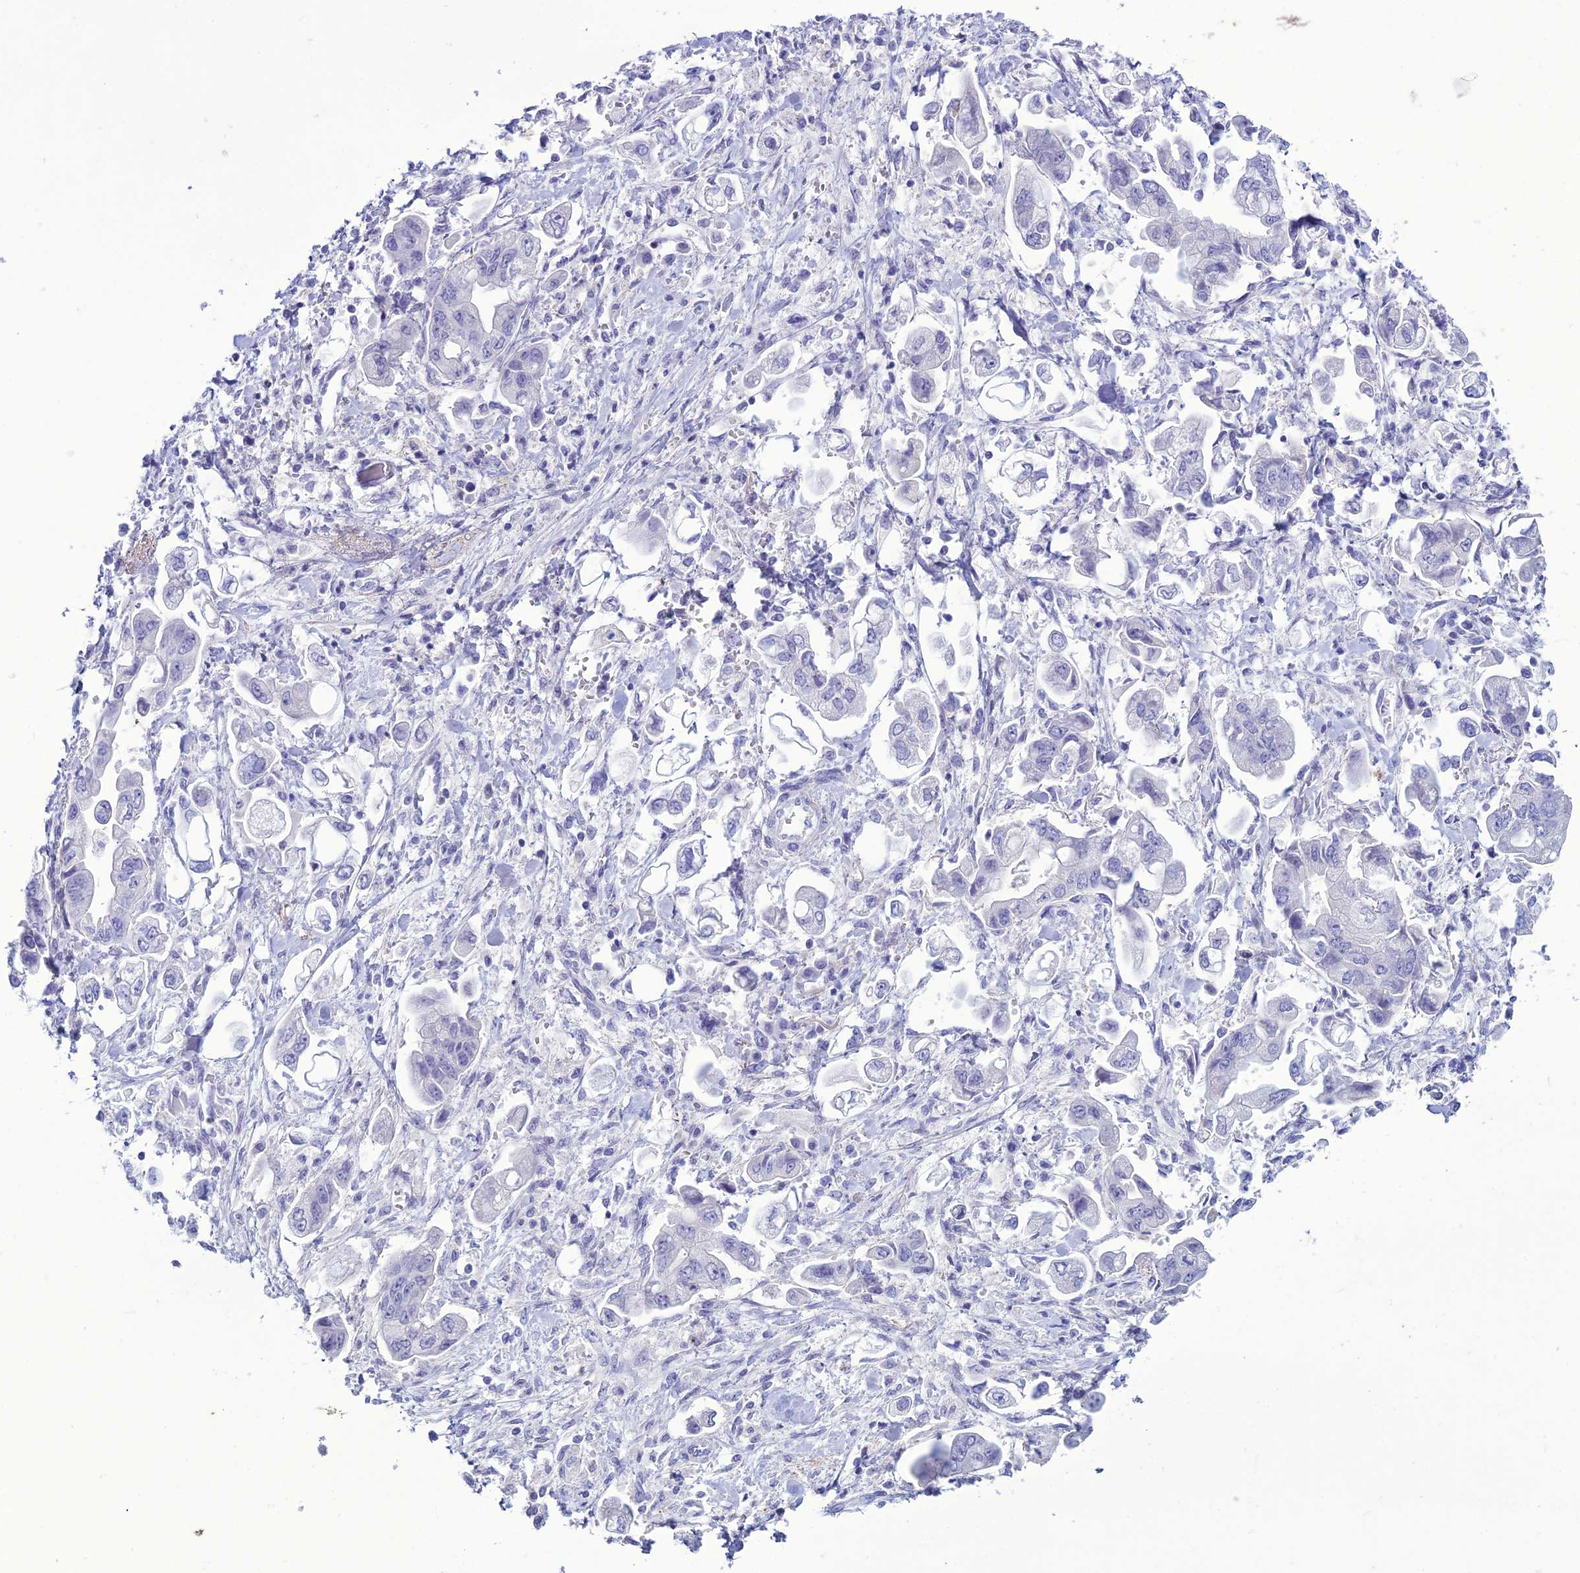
{"staining": {"intensity": "negative", "quantity": "none", "location": "none"}, "tissue": "stomach cancer", "cell_type": "Tumor cells", "image_type": "cancer", "snomed": [{"axis": "morphology", "description": "Adenocarcinoma, NOS"}, {"axis": "topography", "description": "Stomach"}], "caption": "Stomach cancer was stained to show a protein in brown. There is no significant expression in tumor cells.", "gene": "CLEC2L", "patient": {"sex": "male", "age": 62}}